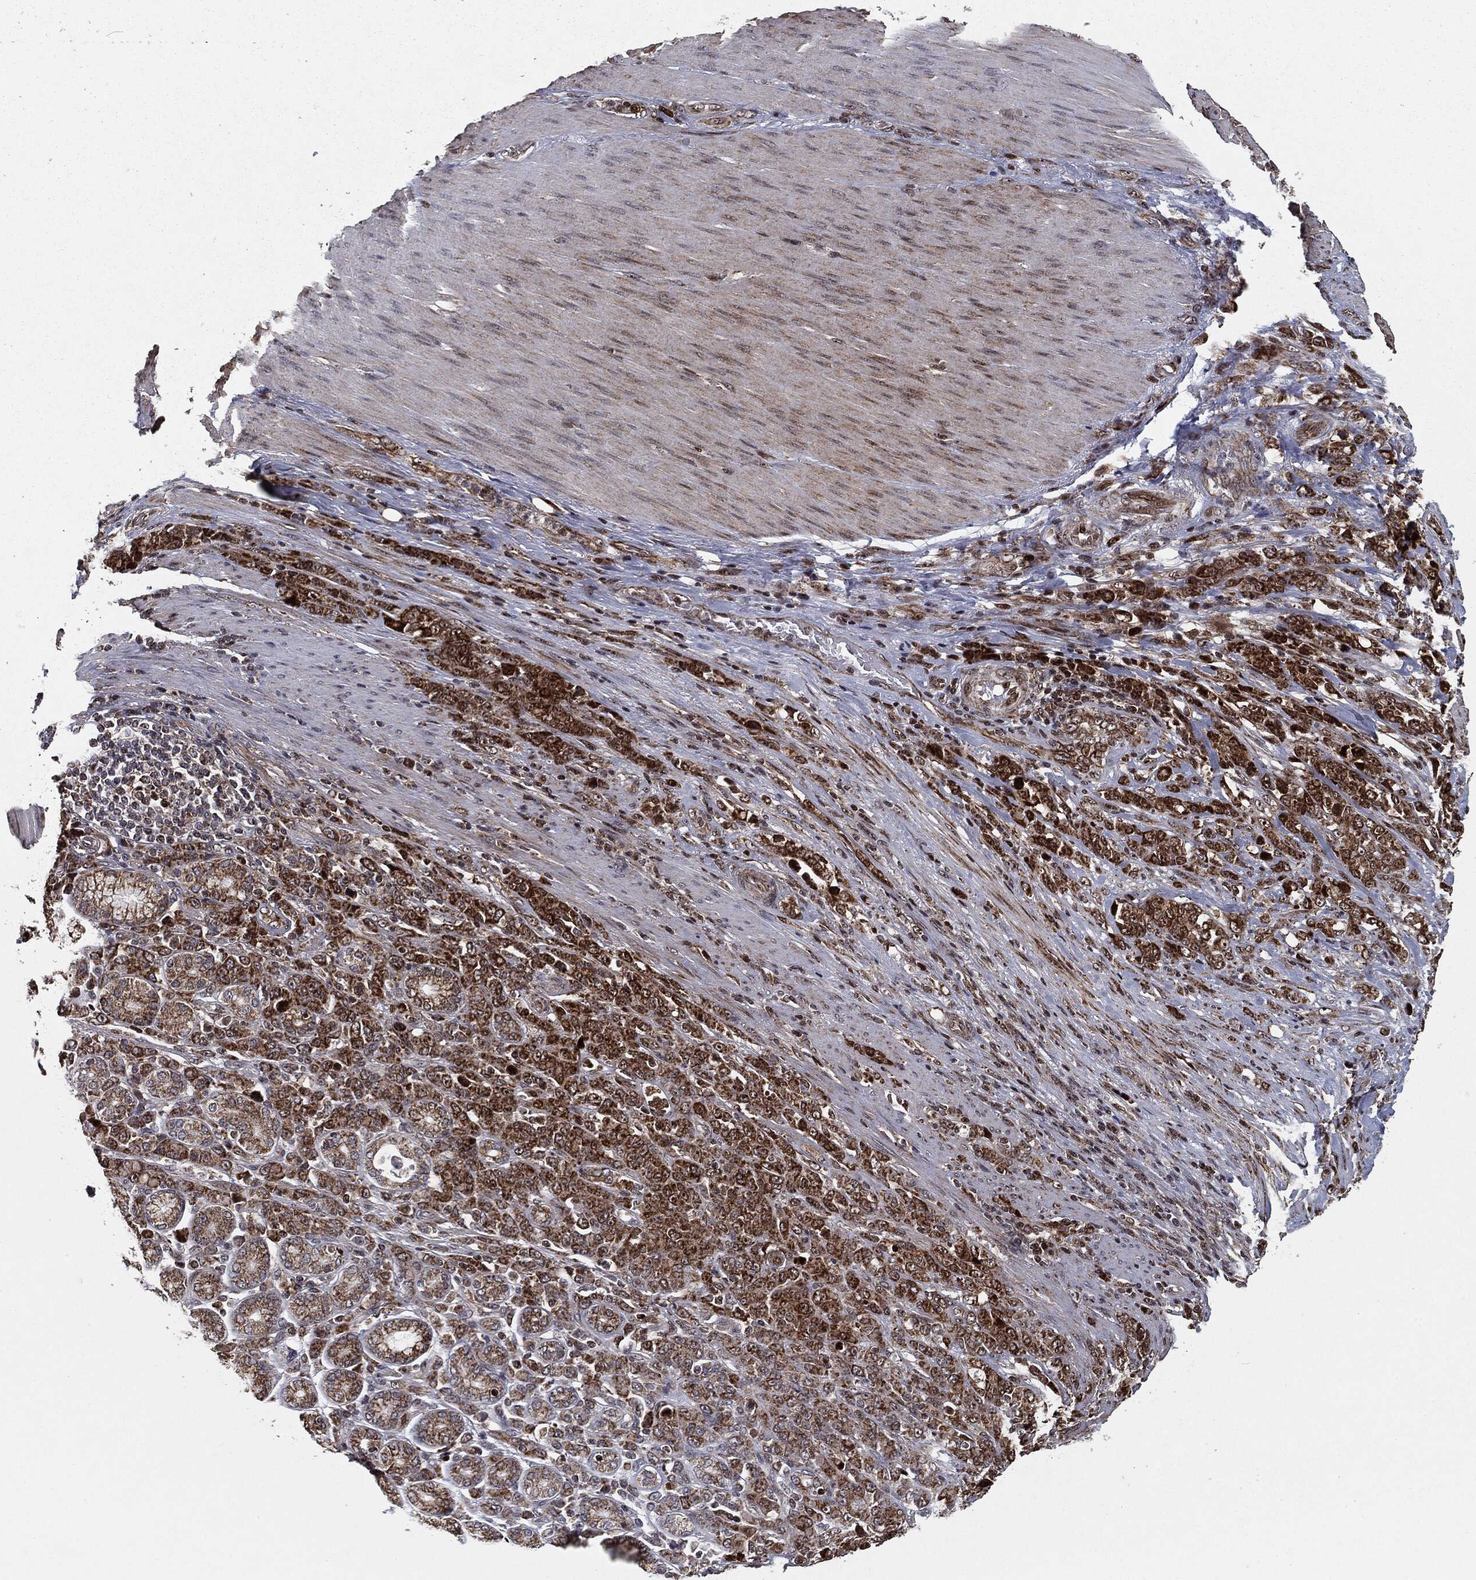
{"staining": {"intensity": "strong", "quantity": ">75%", "location": "cytoplasmic/membranous"}, "tissue": "stomach cancer", "cell_type": "Tumor cells", "image_type": "cancer", "snomed": [{"axis": "morphology", "description": "Normal tissue, NOS"}, {"axis": "morphology", "description": "Adenocarcinoma, NOS"}, {"axis": "topography", "description": "Stomach"}], "caption": "A high-resolution micrograph shows IHC staining of adenocarcinoma (stomach), which reveals strong cytoplasmic/membranous staining in approximately >75% of tumor cells. The staining was performed using DAB, with brown indicating positive protein expression. Nuclei are stained blue with hematoxylin.", "gene": "CHCHD2", "patient": {"sex": "female", "age": 79}}